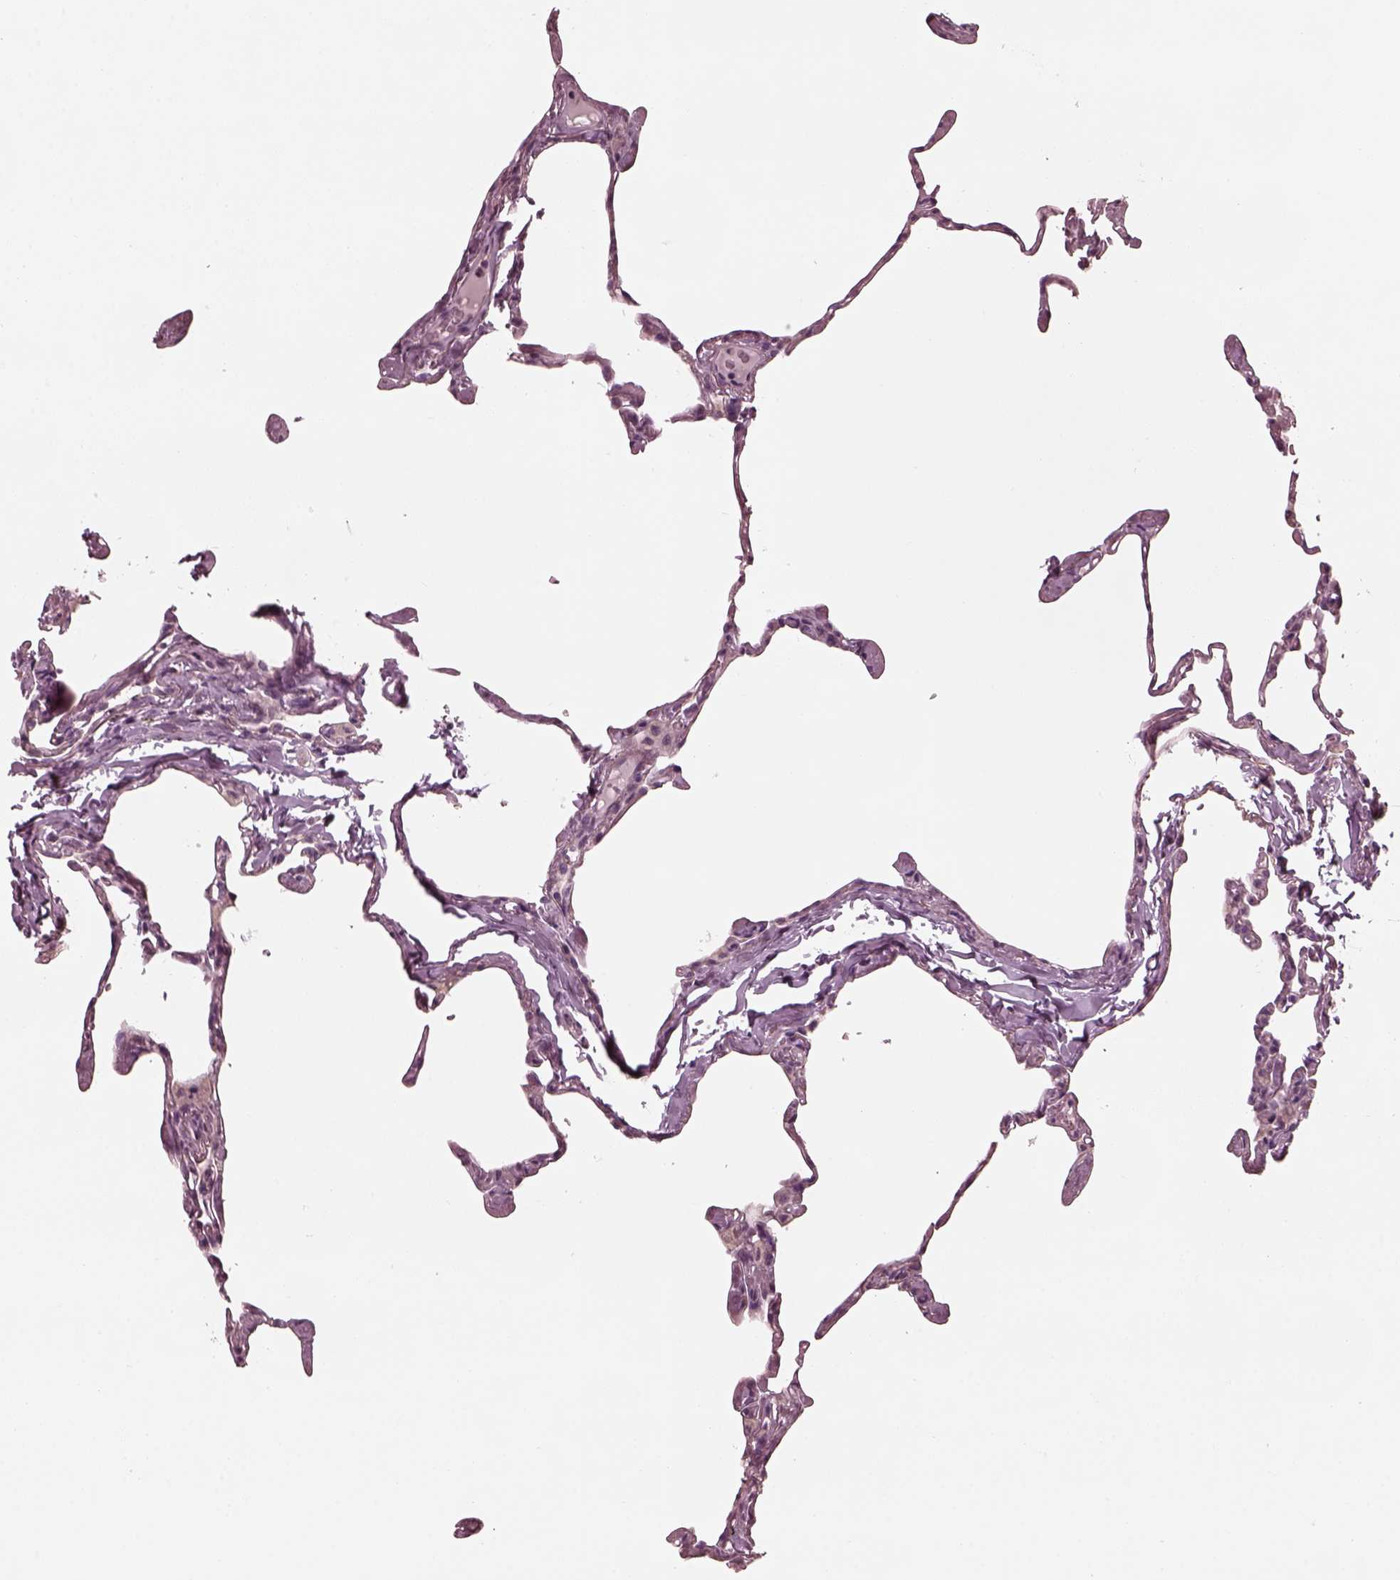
{"staining": {"intensity": "negative", "quantity": "none", "location": "none"}, "tissue": "lung", "cell_type": "Alveolar cells", "image_type": "normal", "snomed": [{"axis": "morphology", "description": "Normal tissue, NOS"}, {"axis": "topography", "description": "Lung"}], "caption": "High power microscopy histopathology image of an immunohistochemistry (IHC) photomicrograph of benign lung, revealing no significant positivity in alveolar cells.", "gene": "KIF6", "patient": {"sex": "male", "age": 65}}